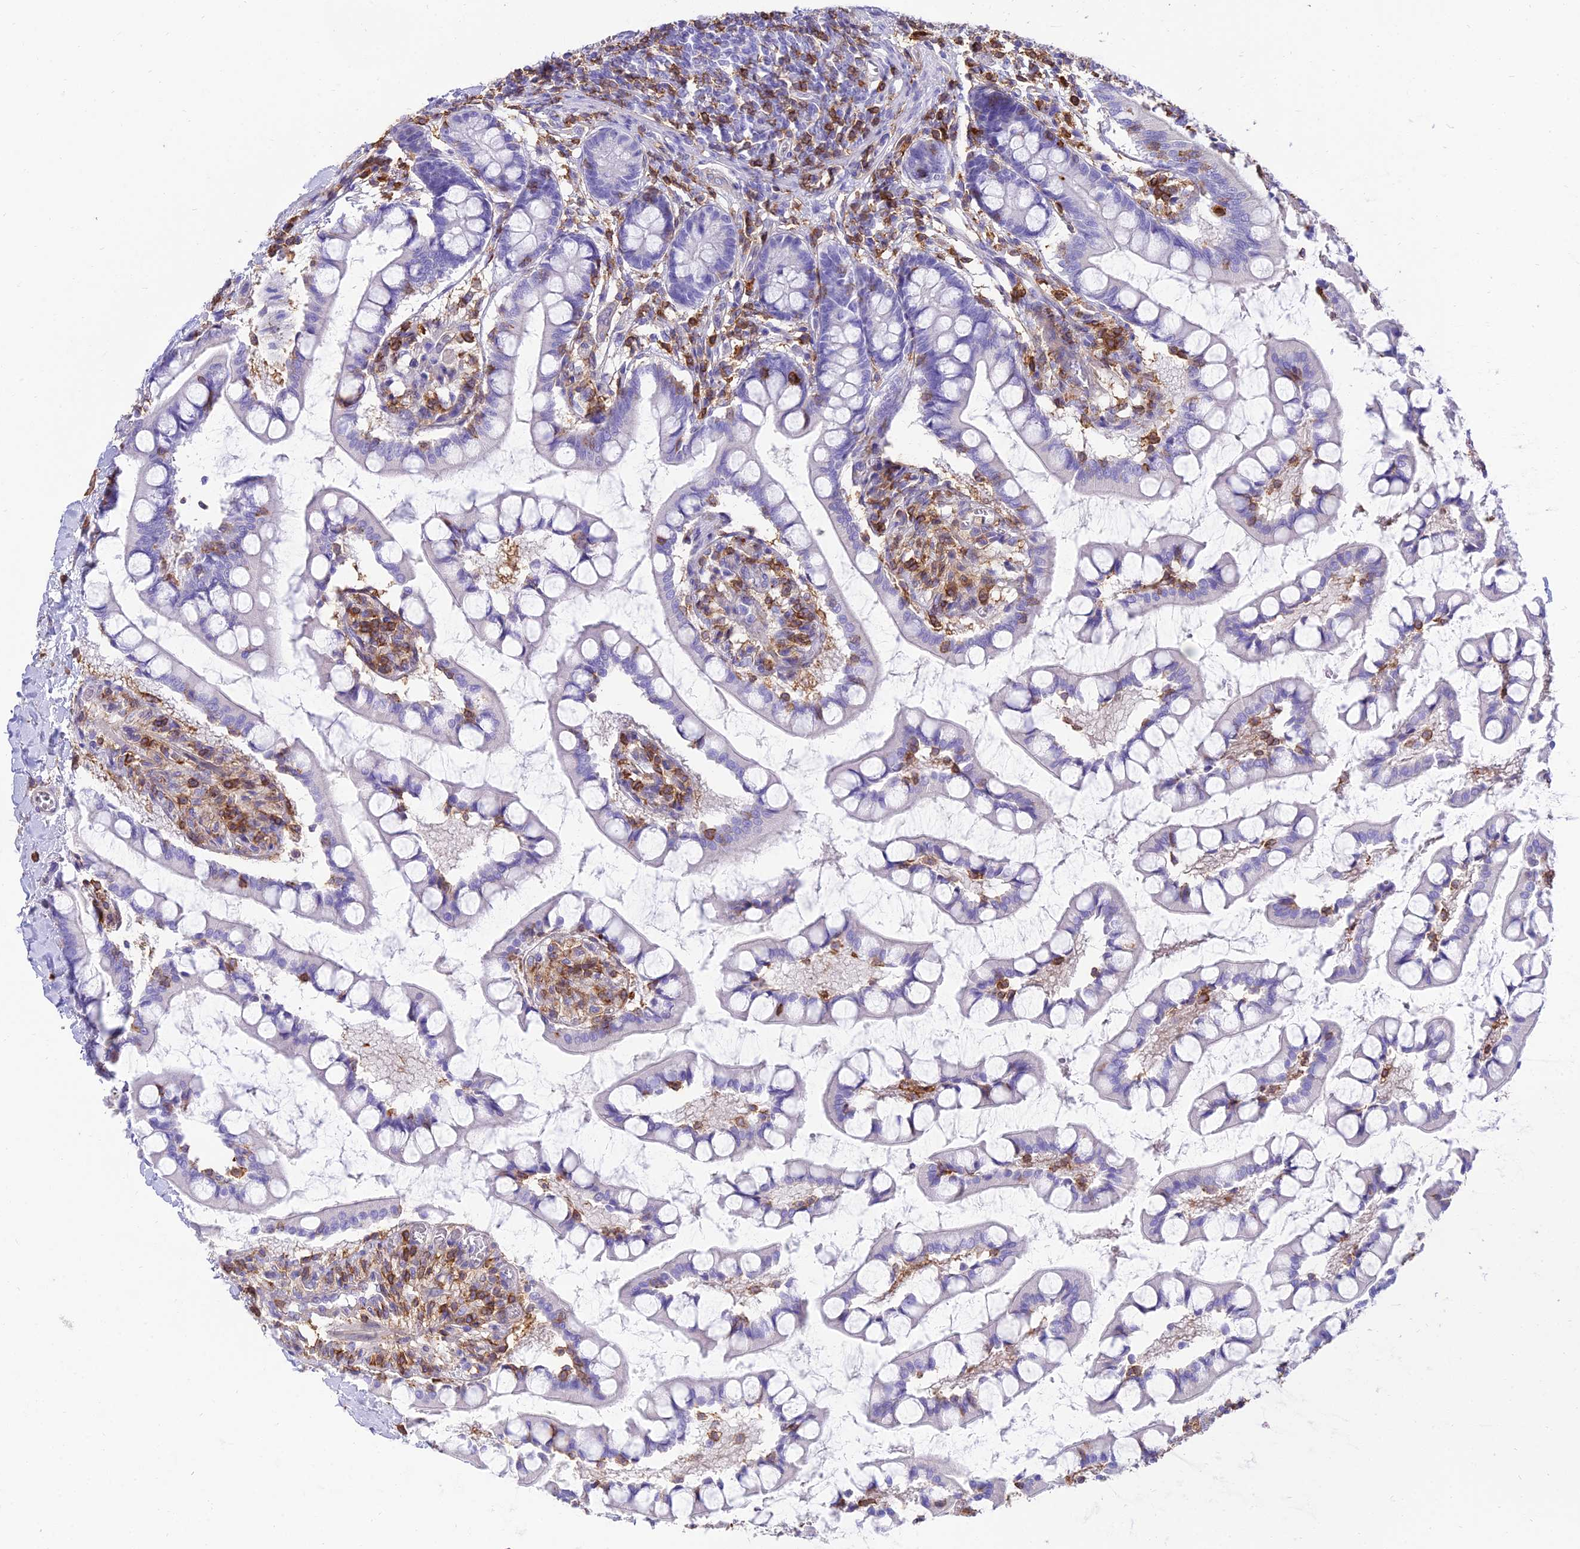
{"staining": {"intensity": "negative", "quantity": "none", "location": "none"}, "tissue": "small intestine", "cell_type": "Glandular cells", "image_type": "normal", "snomed": [{"axis": "morphology", "description": "Normal tissue, NOS"}, {"axis": "topography", "description": "Small intestine"}], "caption": "Immunohistochemical staining of unremarkable human small intestine demonstrates no significant staining in glandular cells.", "gene": "SREK1IP1", "patient": {"sex": "male", "age": 52}}